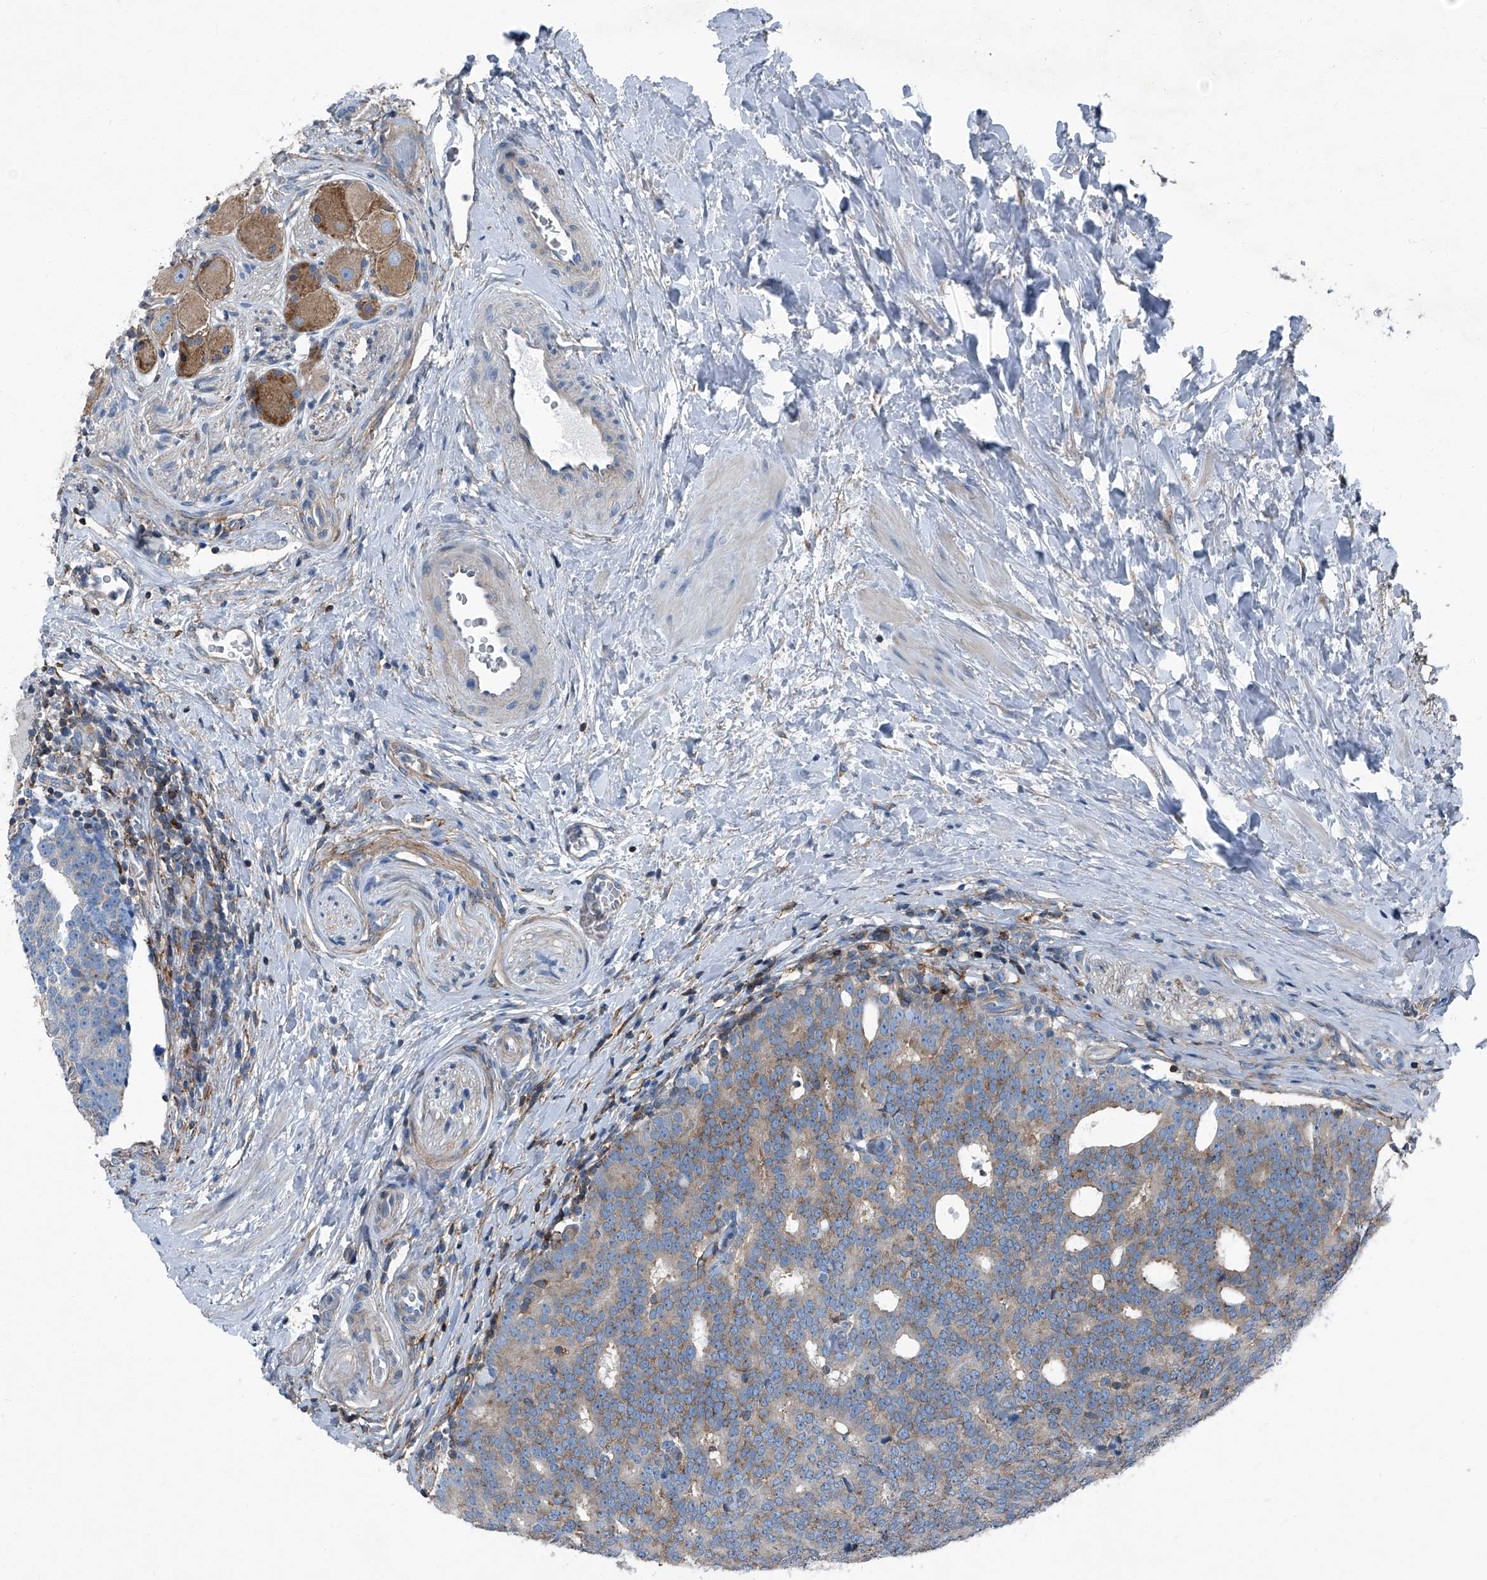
{"staining": {"intensity": "weak", "quantity": "25%-75%", "location": "cytoplasmic/membranous"}, "tissue": "prostate cancer", "cell_type": "Tumor cells", "image_type": "cancer", "snomed": [{"axis": "morphology", "description": "Adenocarcinoma, High grade"}, {"axis": "topography", "description": "Prostate"}], "caption": "IHC micrograph of prostate cancer (high-grade adenocarcinoma) stained for a protein (brown), which displays low levels of weak cytoplasmic/membranous expression in about 25%-75% of tumor cells.", "gene": "SEPTIN7", "patient": {"sex": "male", "age": 56}}